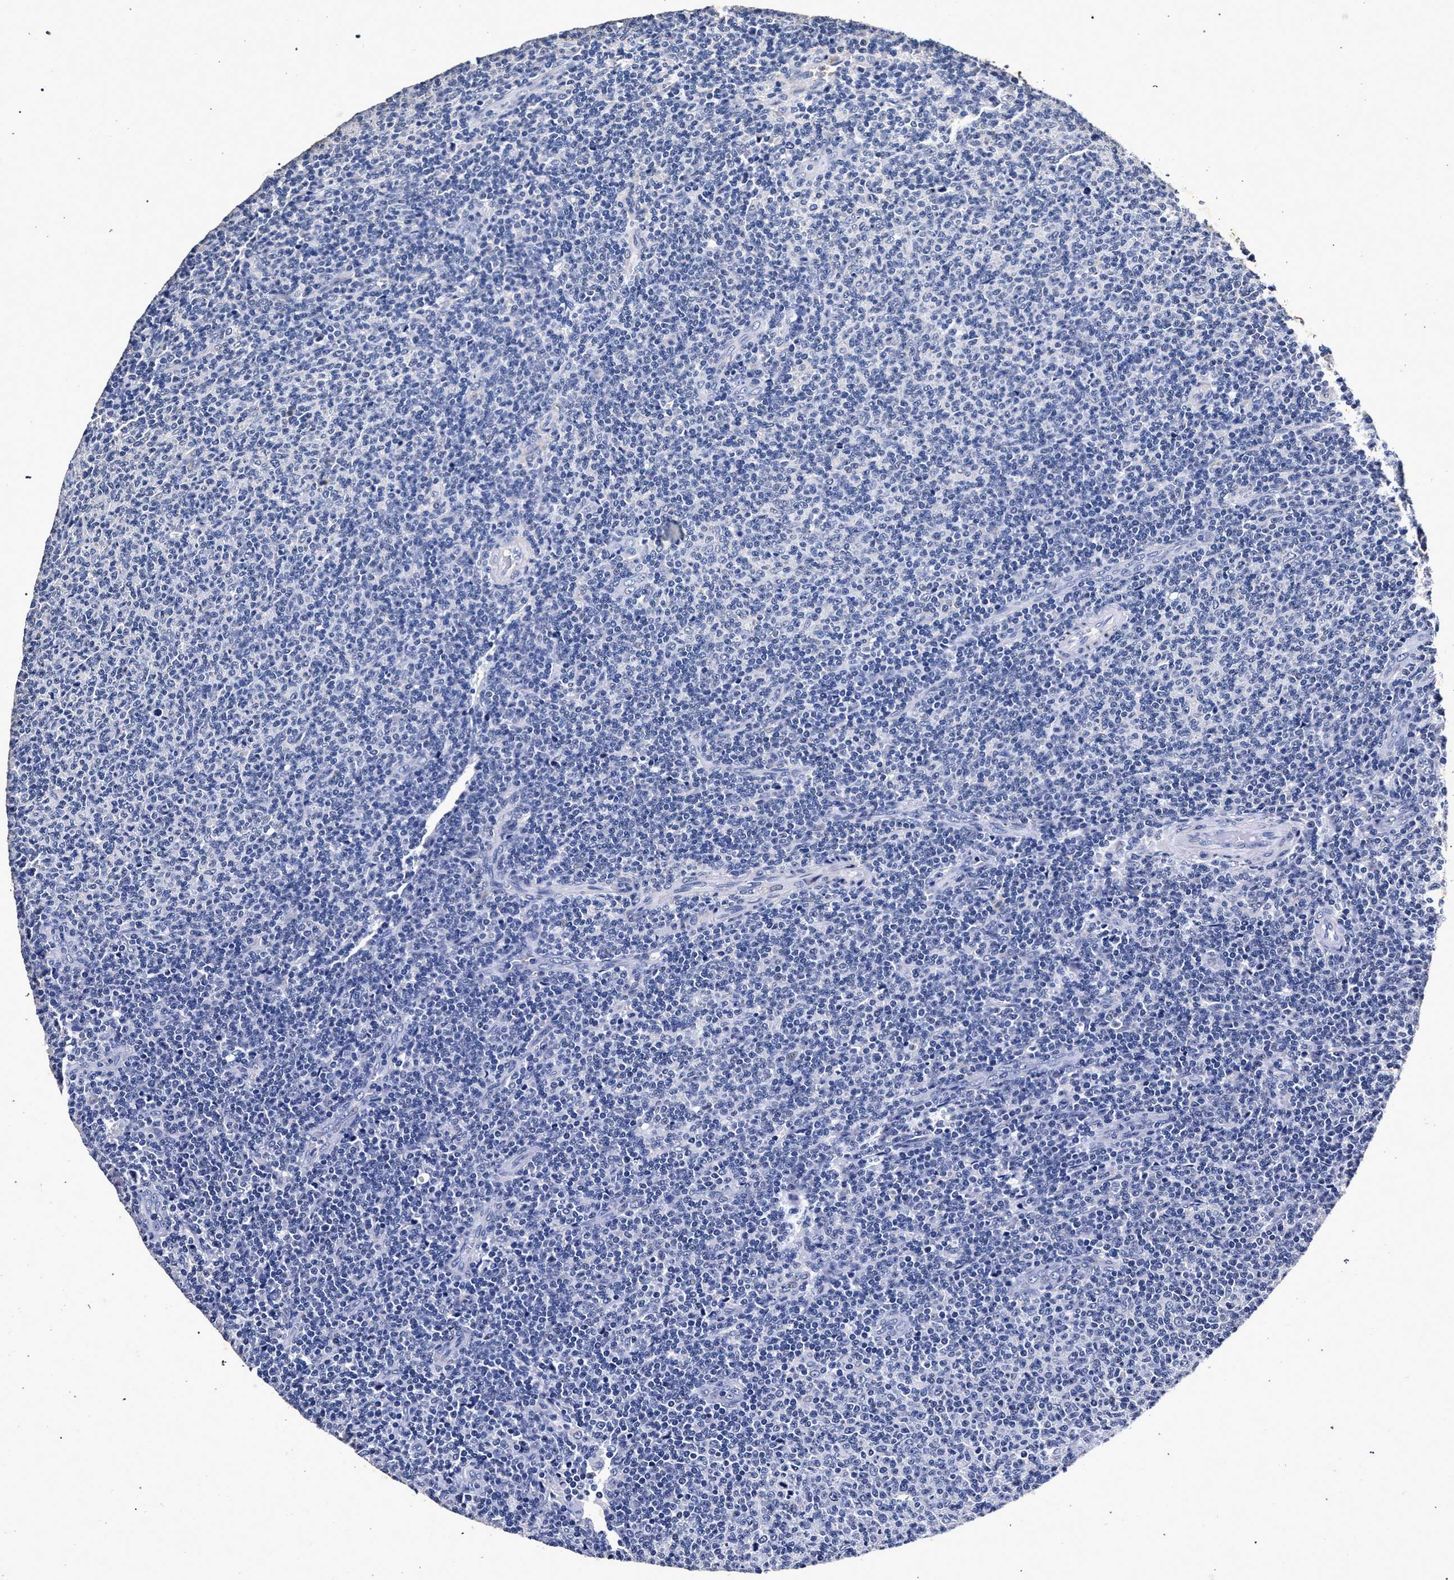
{"staining": {"intensity": "negative", "quantity": "none", "location": "none"}, "tissue": "lymphoma", "cell_type": "Tumor cells", "image_type": "cancer", "snomed": [{"axis": "morphology", "description": "Malignant lymphoma, non-Hodgkin's type, Low grade"}, {"axis": "topography", "description": "Lymph node"}], "caption": "High power microscopy histopathology image of an immunohistochemistry (IHC) micrograph of lymphoma, revealing no significant expression in tumor cells.", "gene": "ATP1A2", "patient": {"sex": "male", "age": 66}}